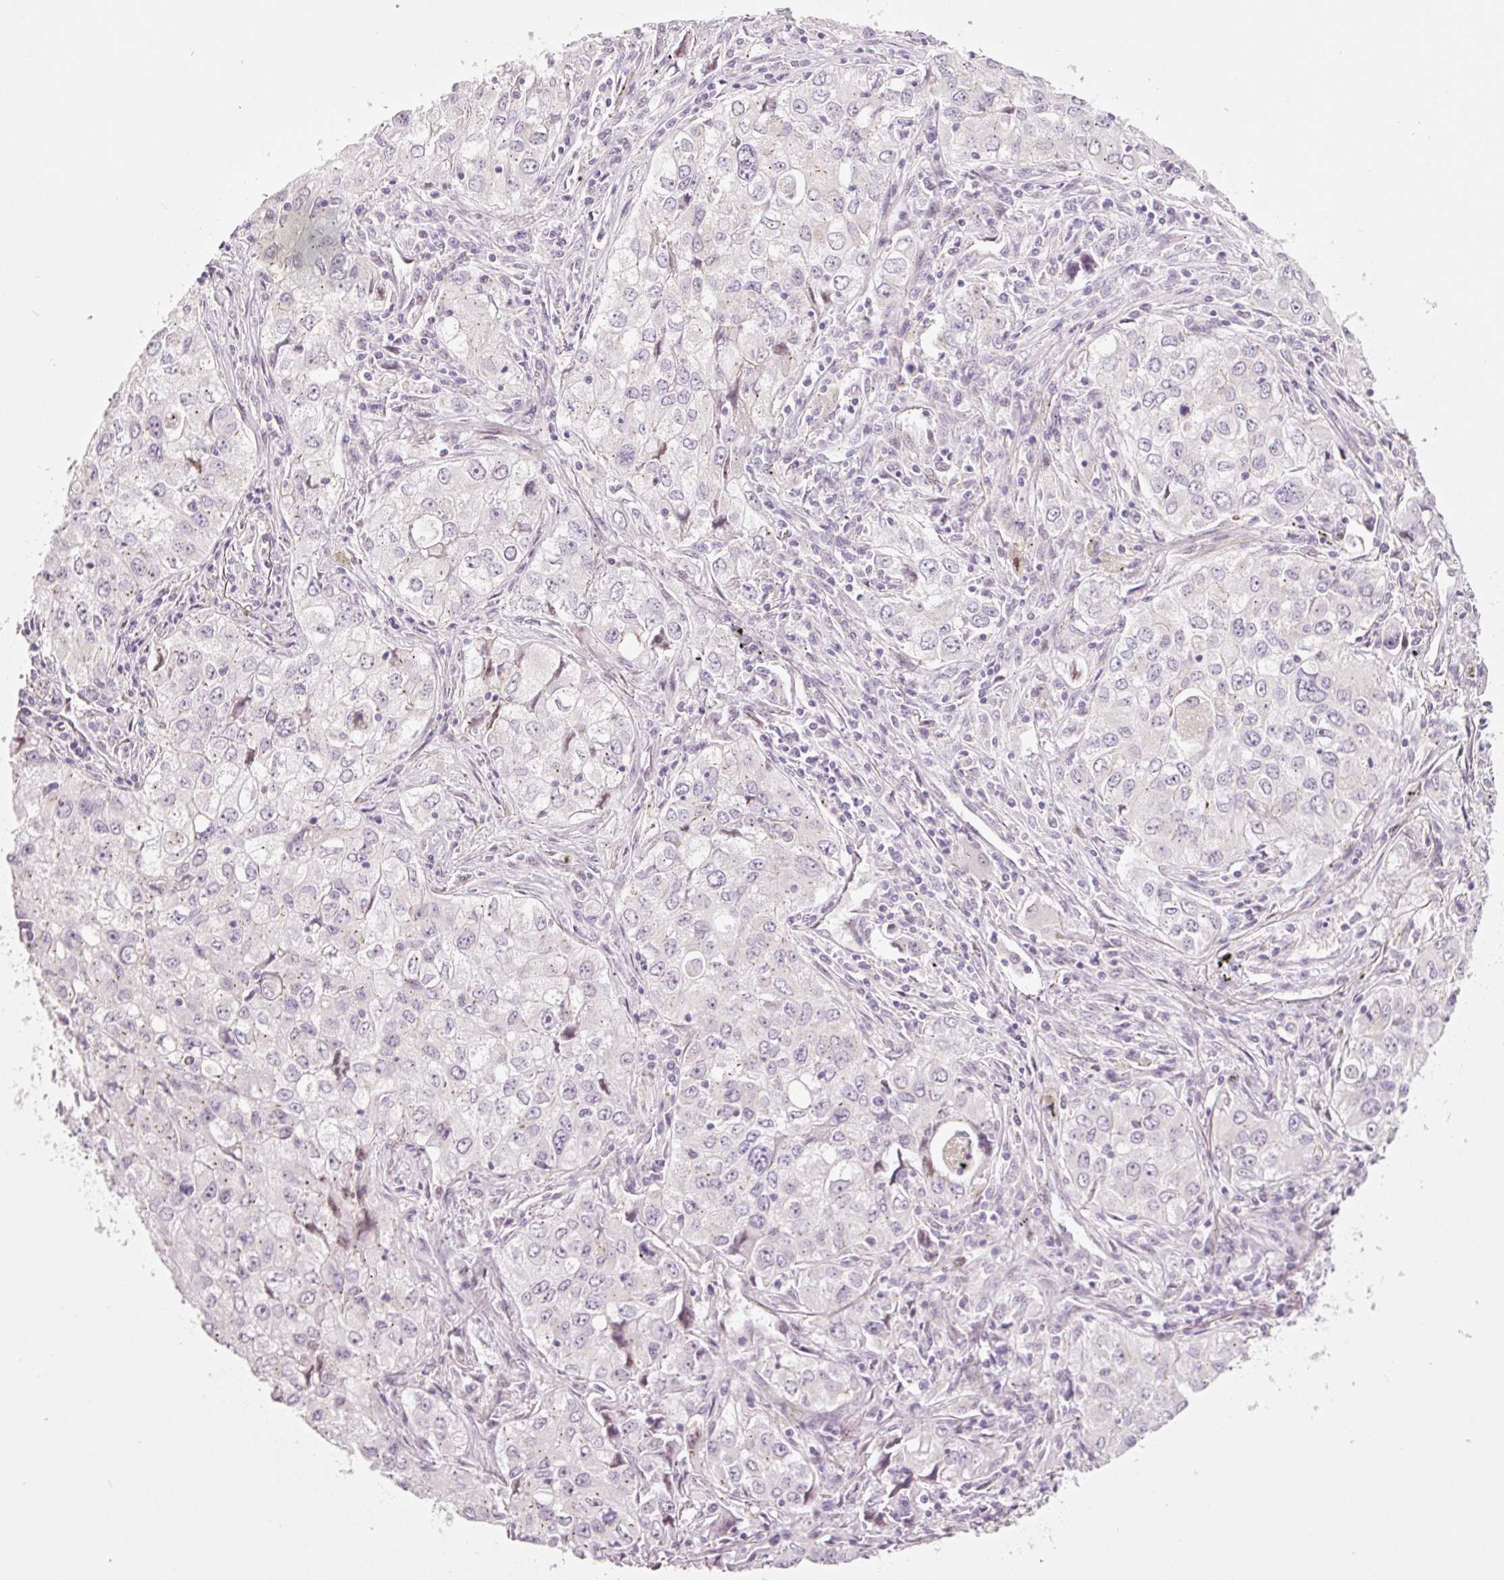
{"staining": {"intensity": "negative", "quantity": "none", "location": "none"}, "tissue": "lung cancer", "cell_type": "Tumor cells", "image_type": "cancer", "snomed": [{"axis": "morphology", "description": "Adenocarcinoma, NOS"}, {"axis": "morphology", "description": "Adenocarcinoma, metastatic, NOS"}, {"axis": "topography", "description": "Lymph node"}, {"axis": "topography", "description": "Lung"}], "caption": "Tumor cells are negative for protein expression in human lung cancer.", "gene": "DAPP1", "patient": {"sex": "female", "age": 42}}